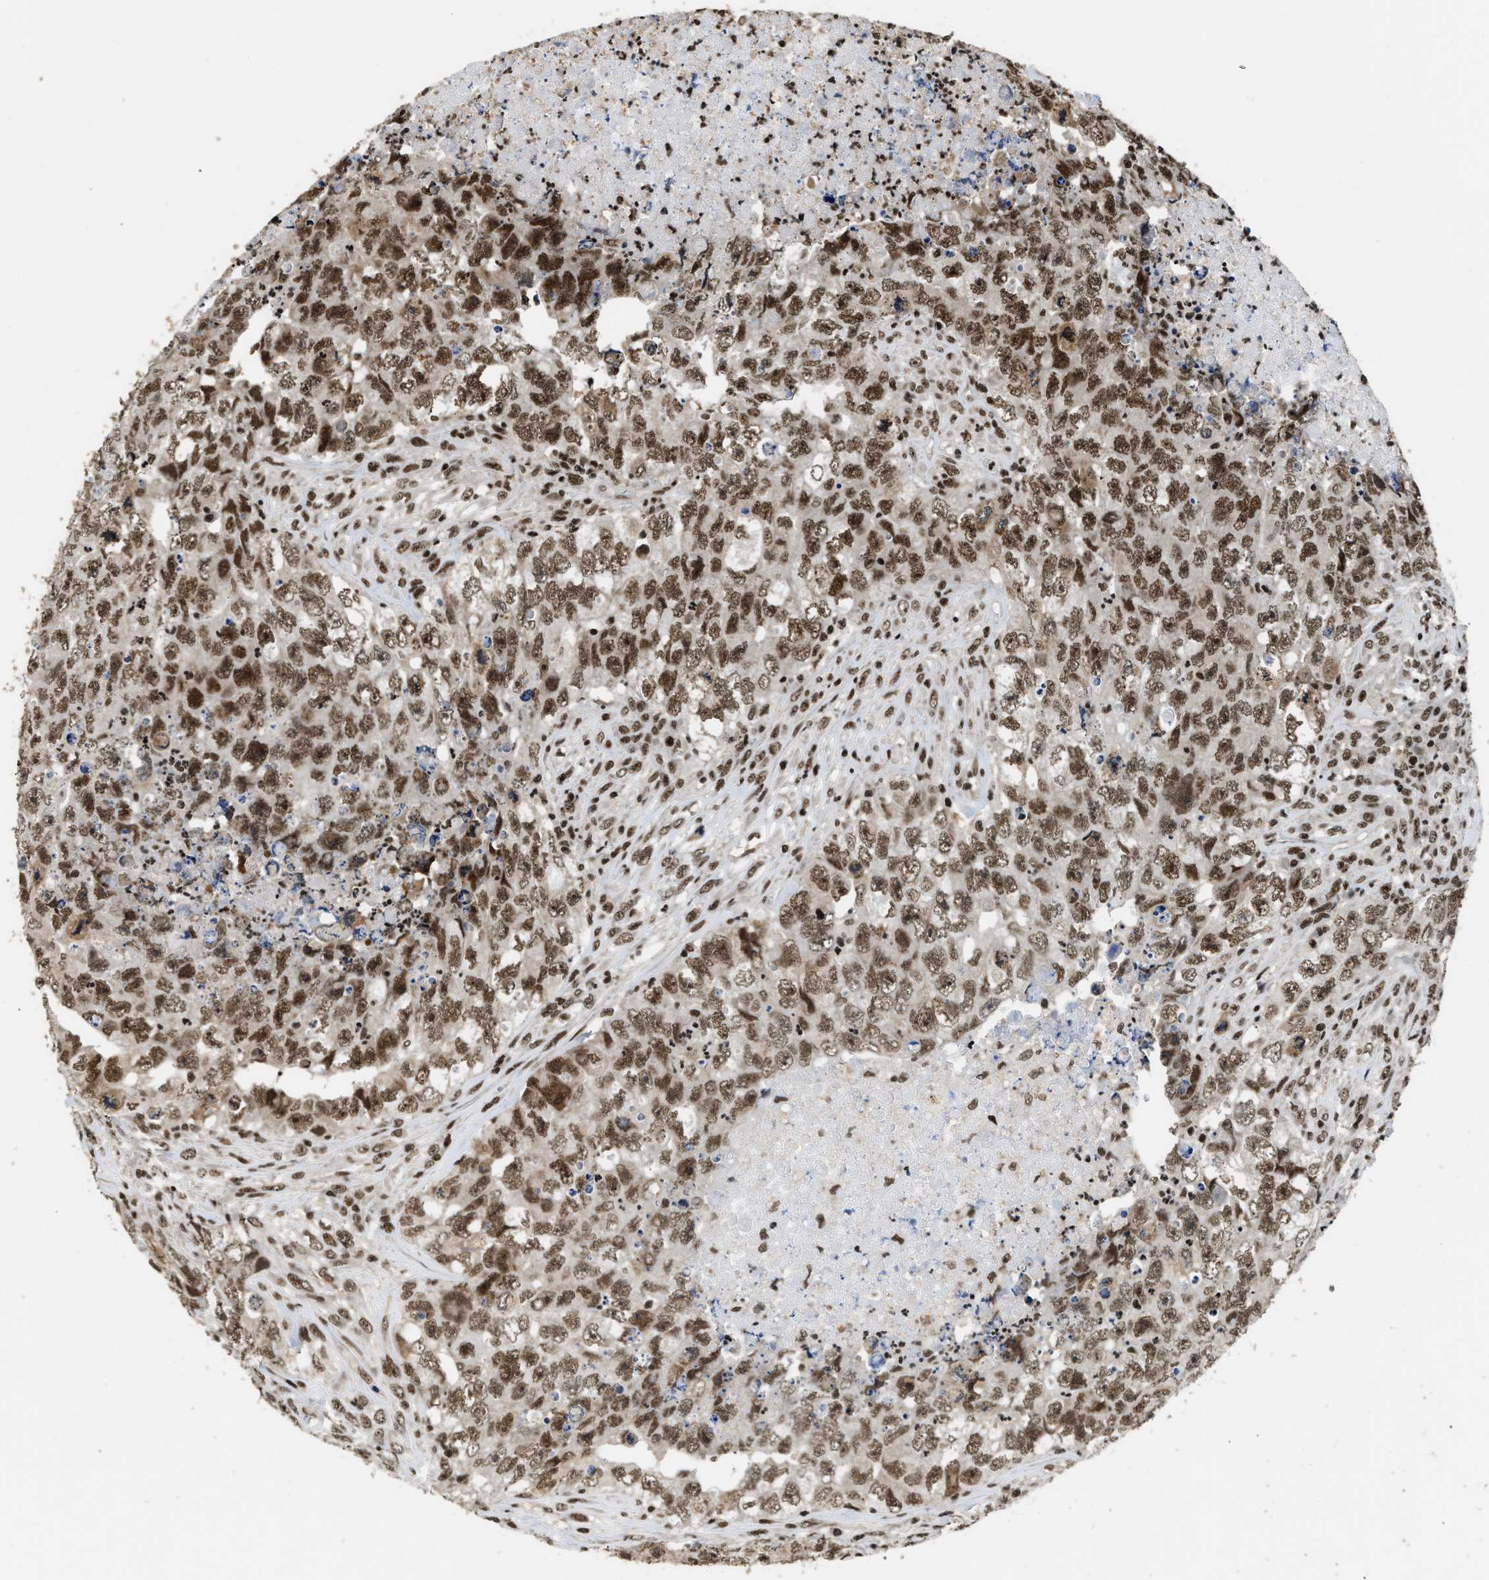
{"staining": {"intensity": "moderate", "quantity": ">75%", "location": "nuclear"}, "tissue": "testis cancer", "cell_type": "Tumor cells", "image_type": "cancer", "snomed": [{"axis": "morphology", "description": "Carcinoma, Embryonal, NOS"}, {"axis": "topography", "description": "Testis"}], "caption": "A high-resolution micrograph shows IHC staining of testis cancer (embryonal carcinoma), which shows moderate nuclear positivity in approximately >75% of tumor cells. (brown staining indicates protein expression, while blue staining denotes nuclei).", "gene": "RAD21", "patient": {"sex": "male", "age": 32}}